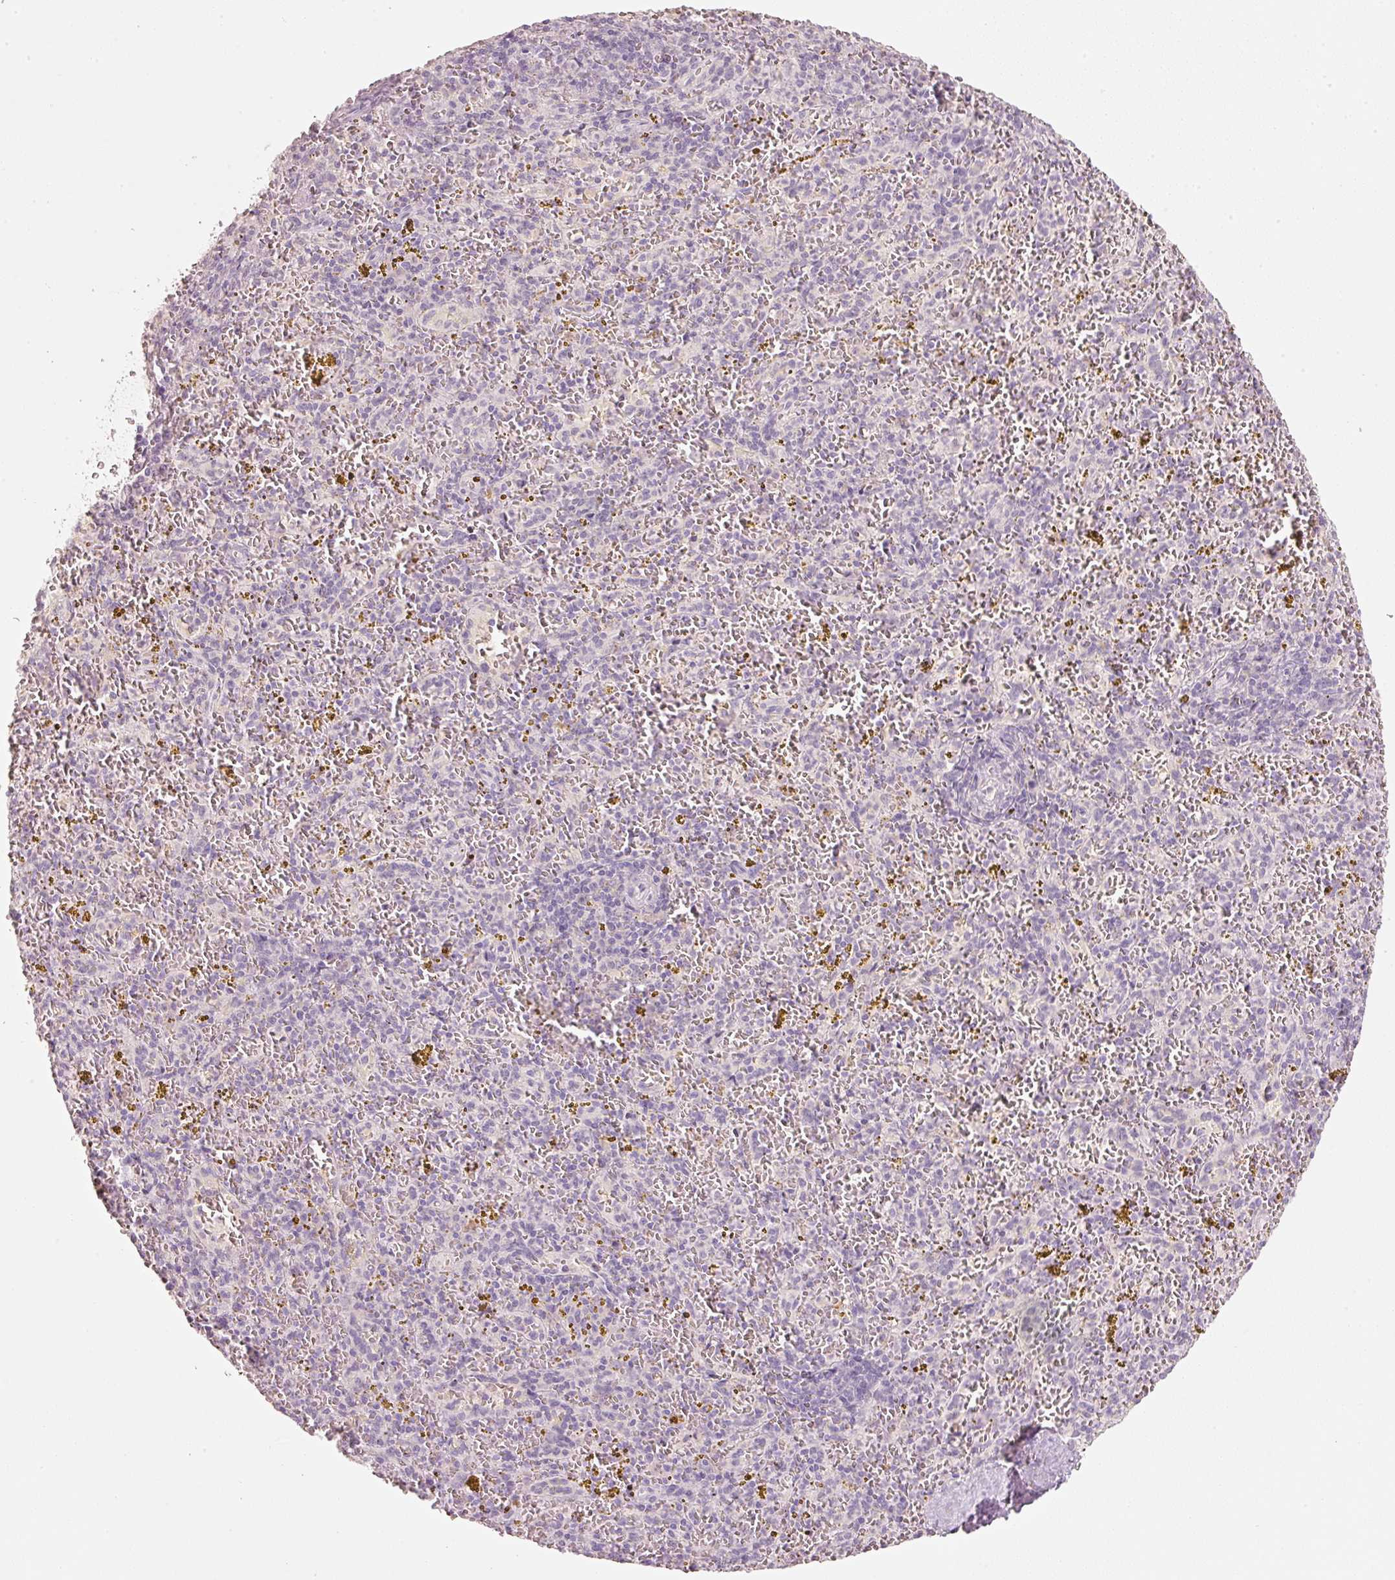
{"staining": {"intensity": "negative", "quantity": "none", "location": "none"}, "tissue": "spleen", "cell_type": "Cells in red pulp", "image_type": "normal", "snomed": [{"axis": "morphology", "description": "Normal tissue, NOS"}, {"axis": "topography", "description": "Spleen"}], "caption": "Photomicrograph shows no significant protein staining in cells in red pulp of benign spleen.", "gene": "STEAP1", "patient": {"sex": "male", "age": 57}}